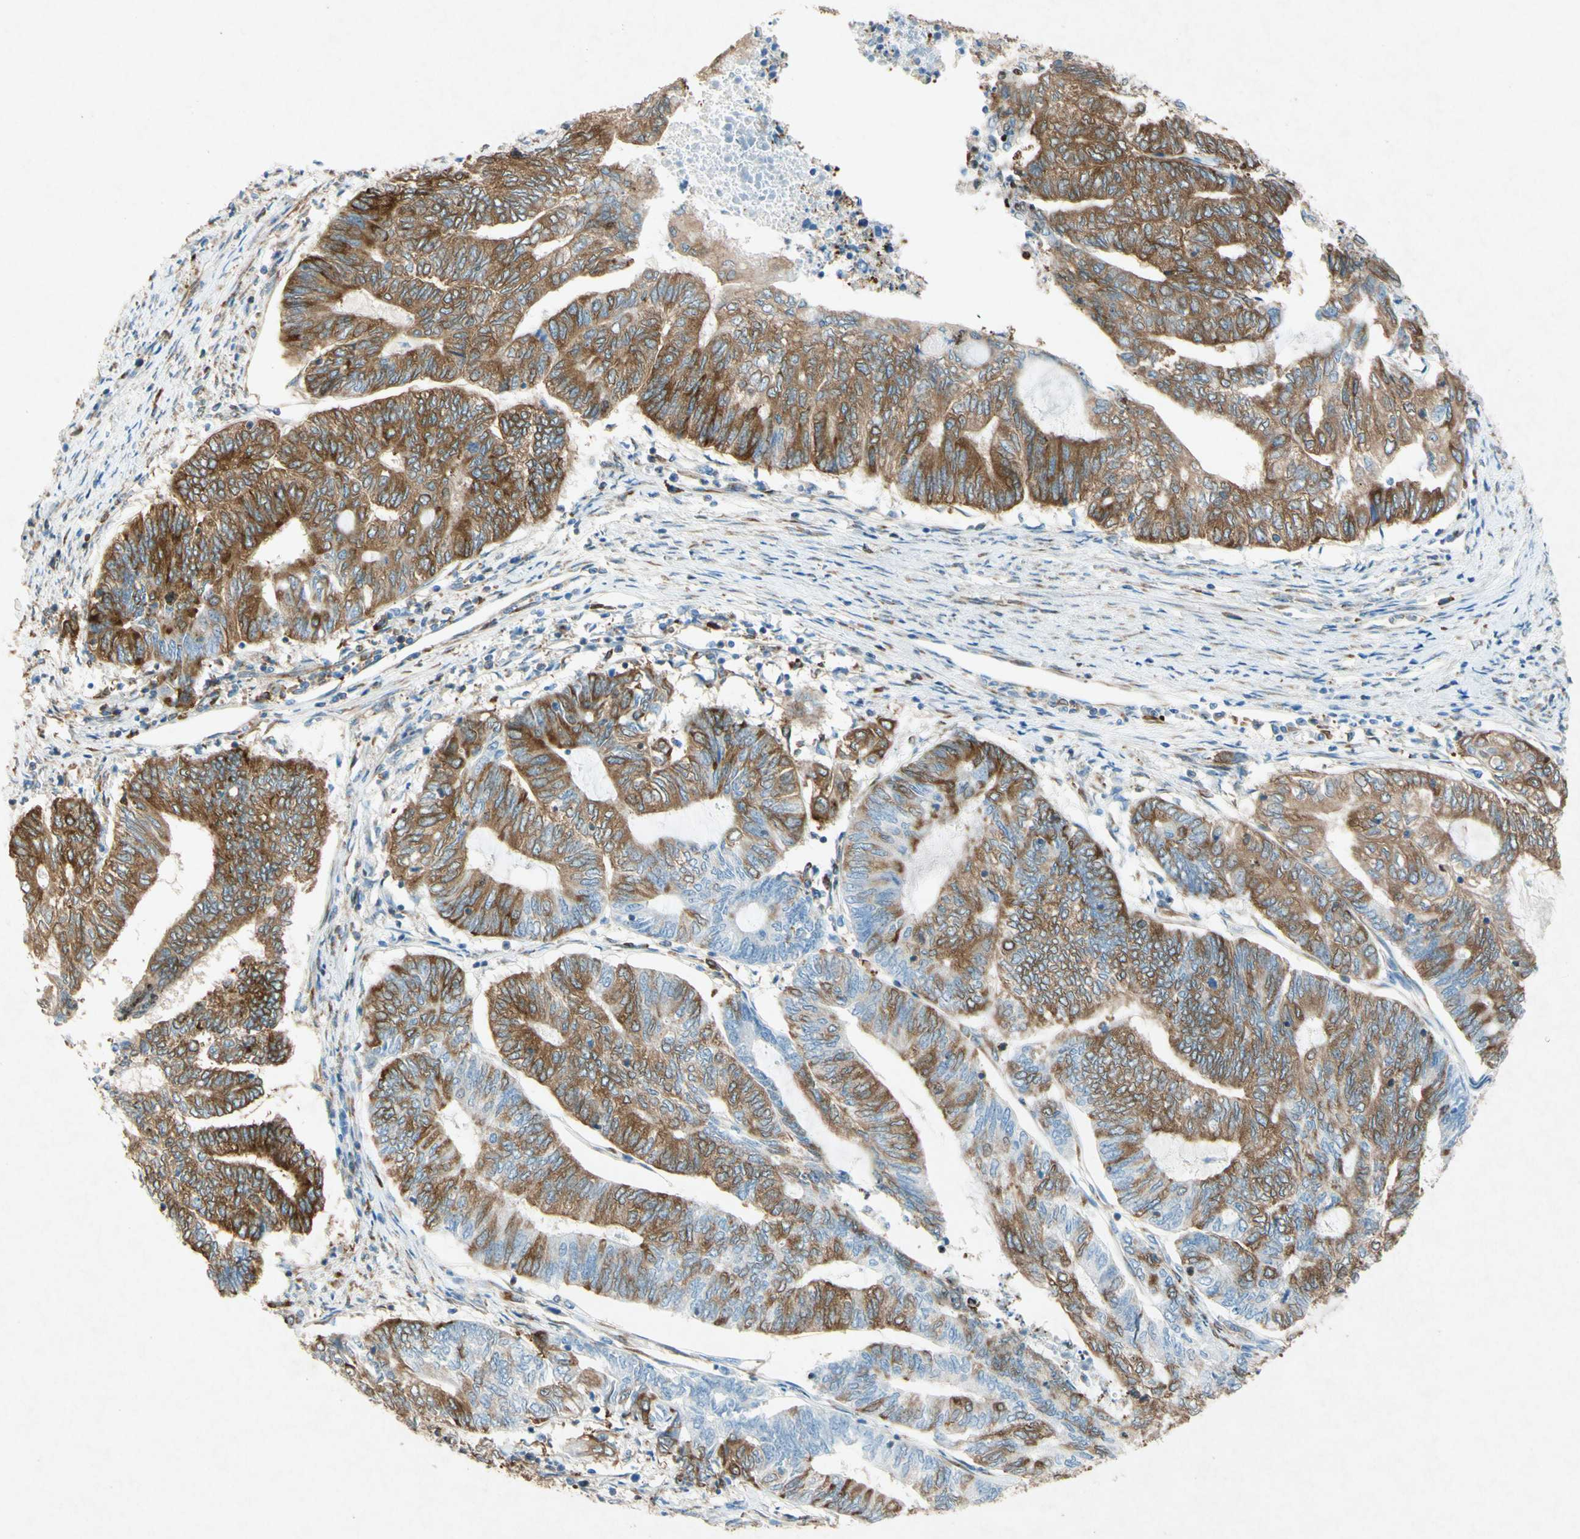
{"staining": {"intensity": "moderate", "quantity": "25%-75%", "location": "cytoplasmic/membranous"}, "tissue": "endometrial cancer", "cell_type": "Tumor cells", "image_type": "cancer", "snomed": [{"axis": "morphology", "description": "Adenocarcinoma, NOS"}, {"axis": "topography", "description": "Uterus"}, {"axis": "topography", "description": "Endometrium"}], "caption": "This photomicrograph reveals immunohistochemistry (IHC) staining of human endometrial cancer, with medium moderate cytoplasmic/membranous positivity in approximately 25%-75% of tumor cells.", "gene": "PABPC1", "patient": {"sex": "female", "age": 70}}